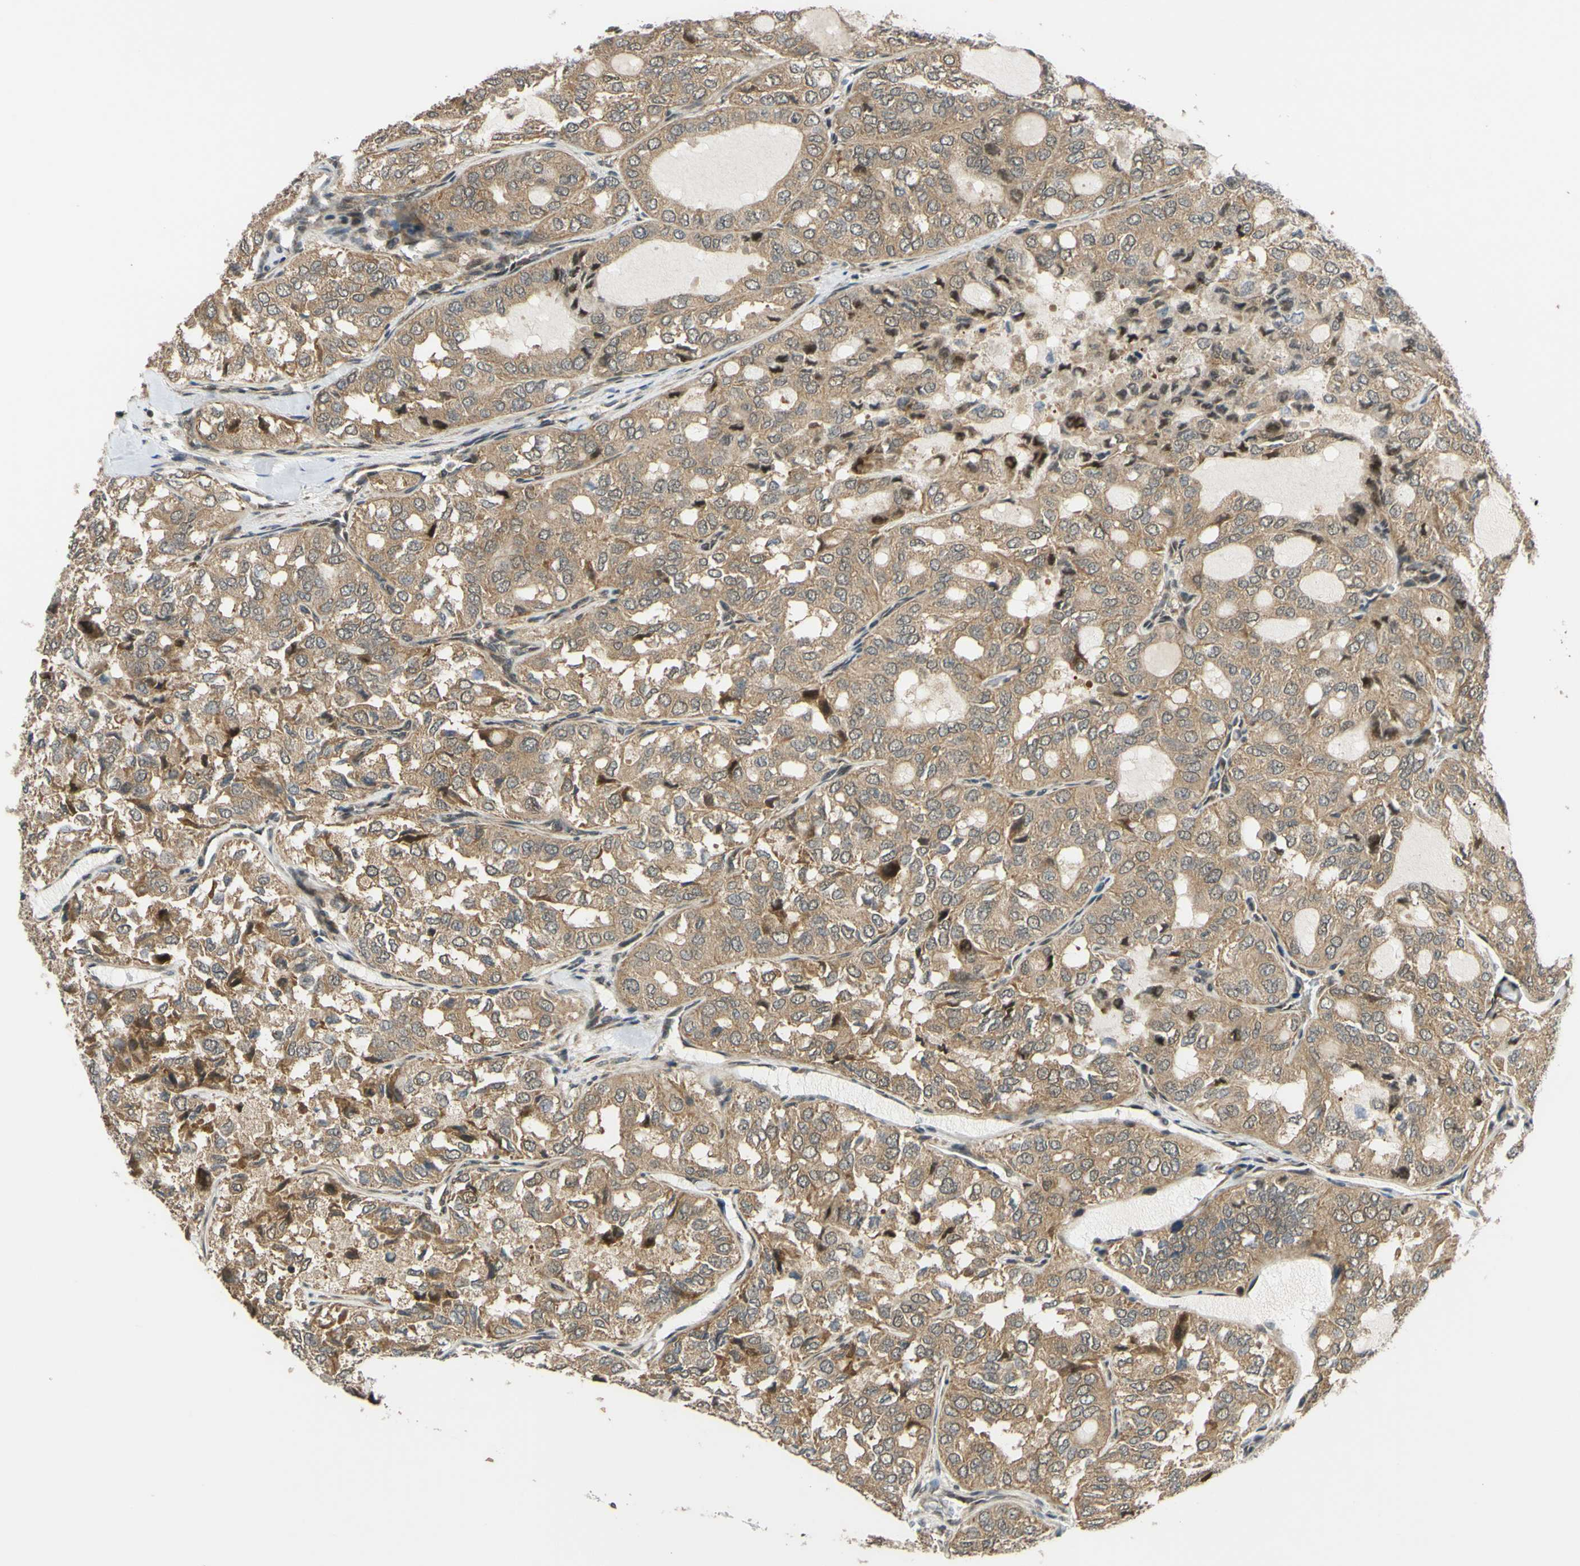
{"staining": {"intensity": "weak", "quantity": ">75%", "location": "cytoplasmic/membranous"}, "tissue": "thyroid cancer", "cell_type": "Tumor cells", "image_type": "cancer", "snomed": [{"axis": "morphology", "description": "Follicular adenoma carcinoma, NOS"}, {"axis": "topography", "description": "Thyroid gland"}], "caption": "Immunohistochemistry (IHC) staining of thyroid cancer, which displays low levels of weak cytoplasmic/membranous staining in about >75% of tumor cells indicating weak cytoplasmic/membranous protein staining. The staining was performed using DAB (brown) for protein detection and nuclei were counterstained in hematoxylin (blue).", "gene": "ABCC8", "patient": {"sex": "male", "age": 75}}